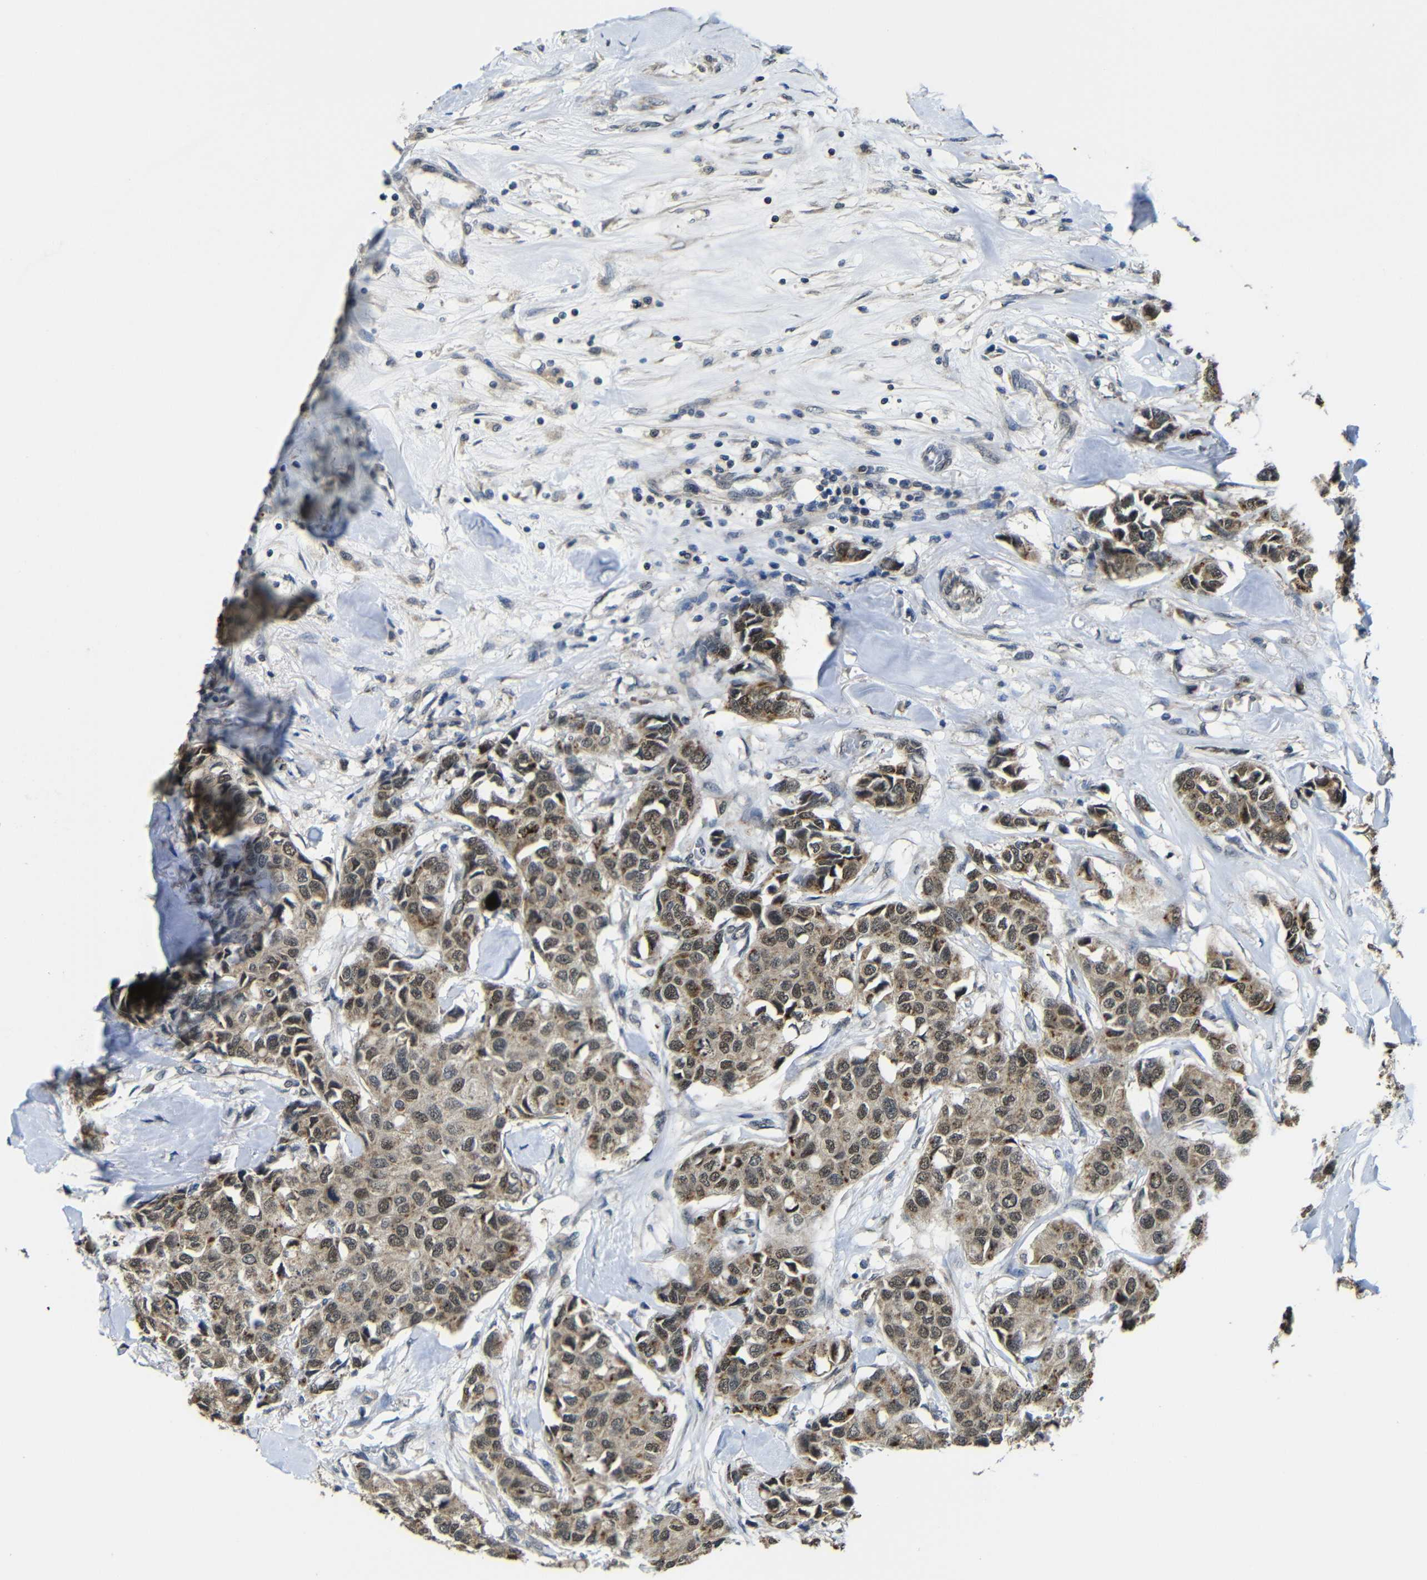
{"staining": {"intensity": "moderate", "quantity": ">75%", "location": "cytoplasmic/membranous"}, "tissue": "breast cancer", "cell_type": "Tumor cells", "image_type": "cancer", "snomed": [{"axis": "morphology", "description": "Duct carcinoma"}, {"axis": "topography", "description": "Breast"}], "caption": "High-power microscopy captured an immunohistochemistry histopathology image of breast cancer, revealing moderate cytoplasmic/membranous expression in approximately >75% of tumor cells.", "gene": "FAM172A", "patient": {"sex": "female", "age": 80}}